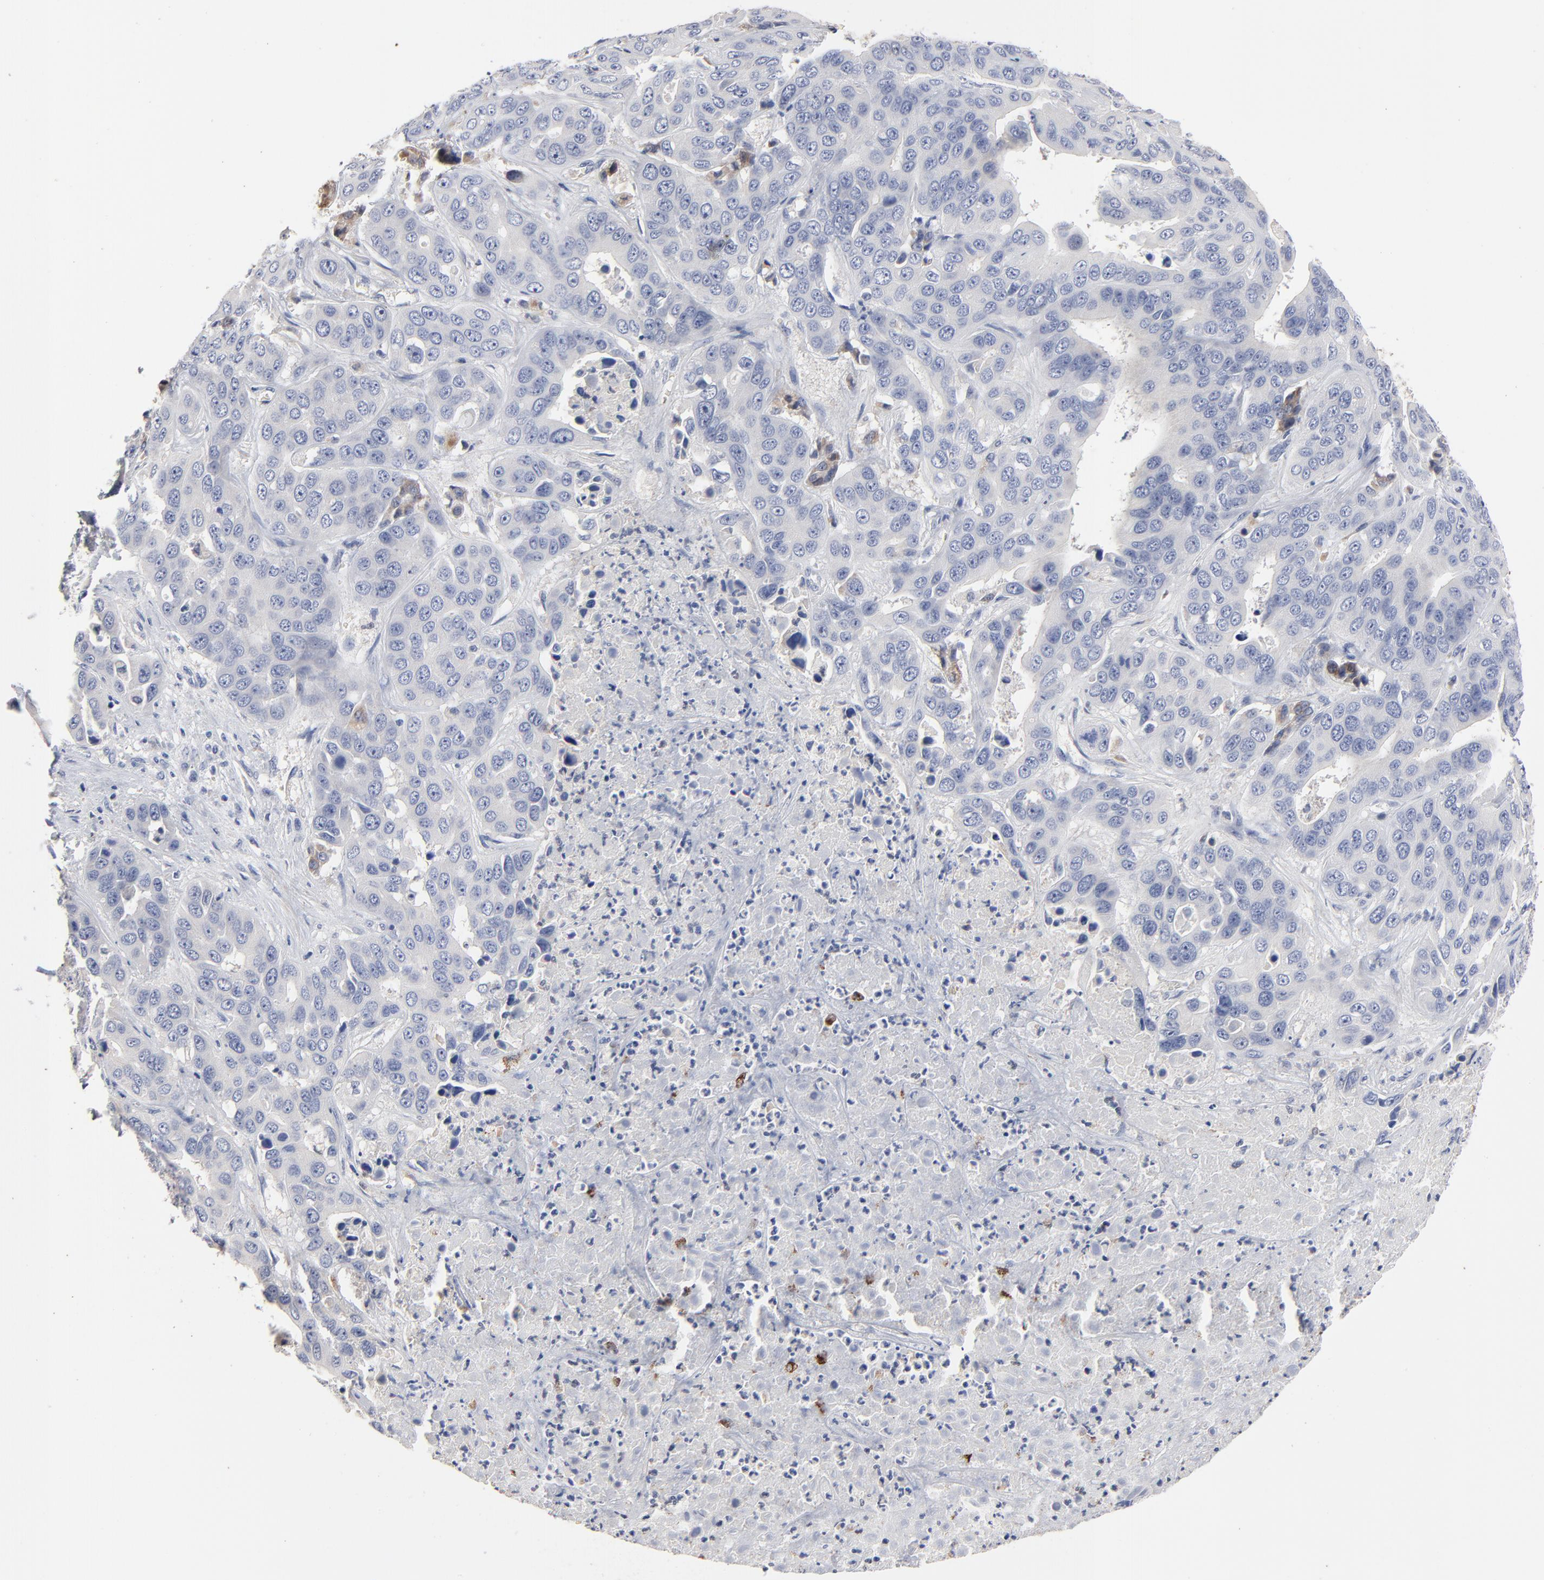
{"staining": {"intensity": "moderate", "quantity": "<25%", "location": "cytoplasmic/membranous"}, "tissue": "liver cancer", "cell_type": "Tumor cells", "image_type": "cancer", "snomed": [{"axis": "morphology", "description": "Cholangiocarcinoma"}, {"axis": "topography", "description": "Liver"}], "caption": "Human liver cancer stained for a protein (brown) reveals moderate cytoplasmic/membranous positive staining in about <25% of tumor cells.", "gene": "AADAC", "patient": {"sex": "female", "age": 52}}